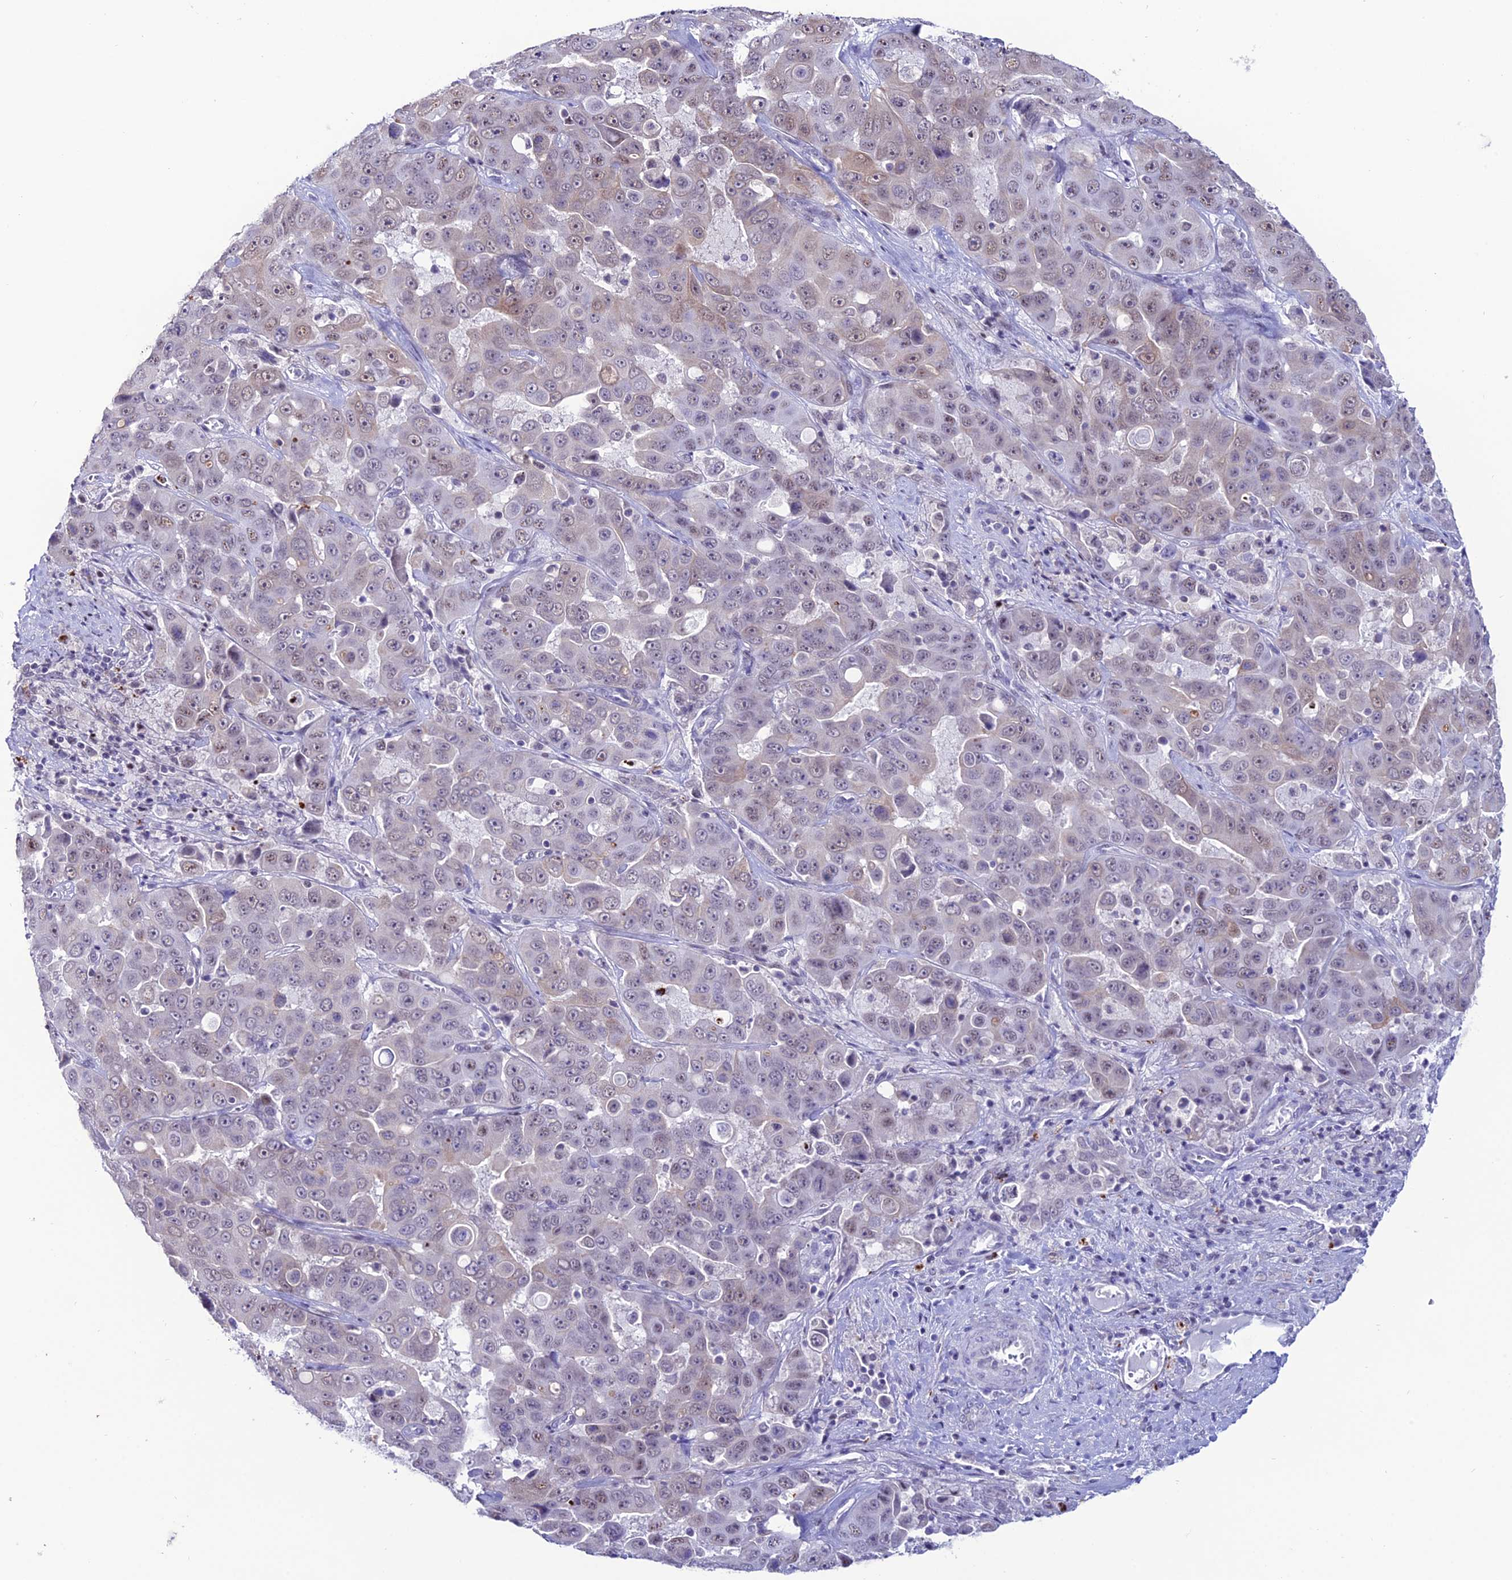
{"staining": {"intensity": "weak", "quantity": "25%-75%", "location": "cytoplasmic/membranous,nuclear"}, "tissue": "liver cancer", "cell_type": "Tumor cells", "image_type": "cancer", "snomed": [{"axis": "morphology", "description": "Cholangiocarcinoma"}, {"axis": "topography", "description": "Liver"}], "caption": "Liver cholangiocarcinoma stained with a brown dye exhibits weak cytoplasmic/membranous and nuclear positive expression in about 25%-75% of tumor cells.", "gene": "MFSD2B", "patient": {"sex": "female", "age": 52}}